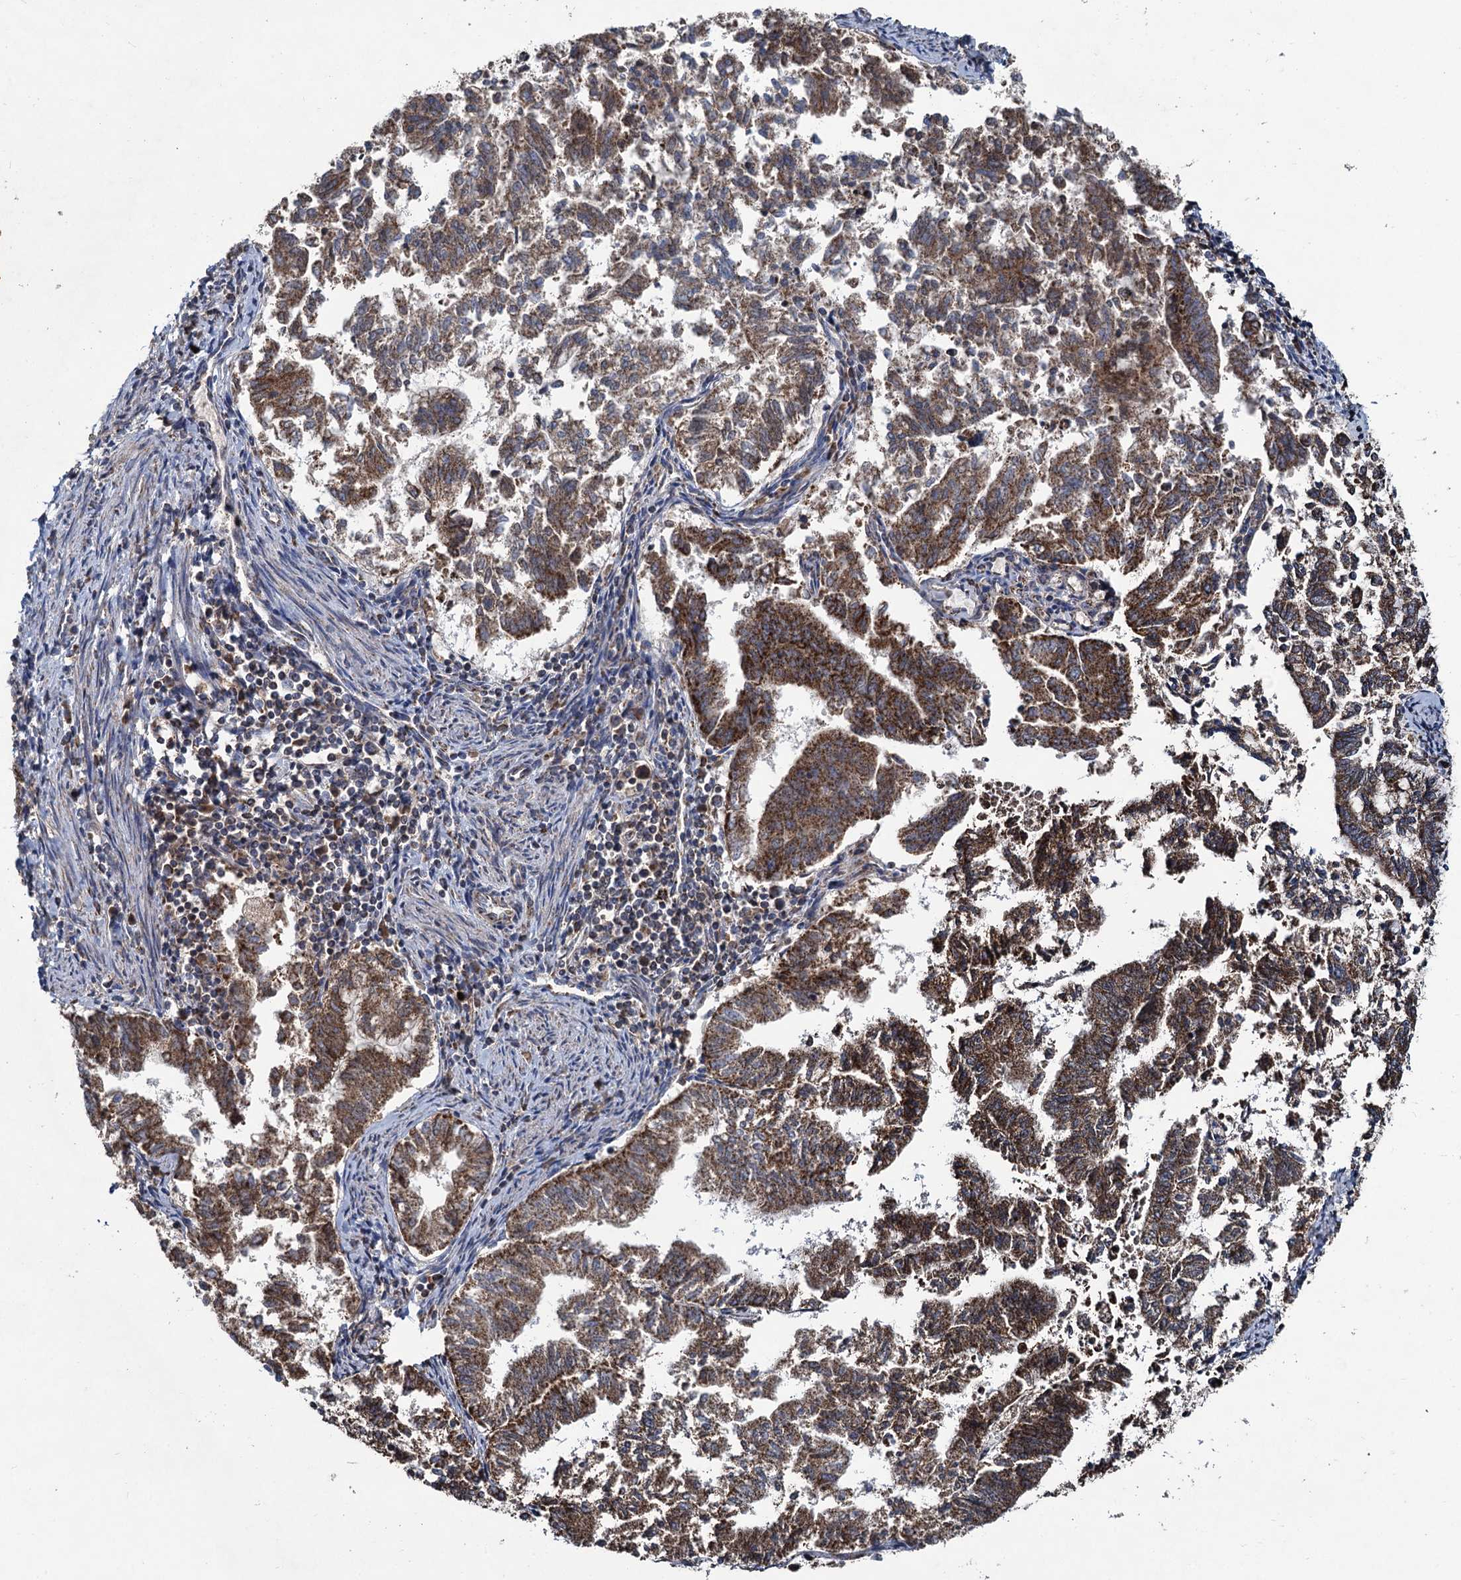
{"staining": {"intensity": "moderate", "quantity": ">75%", "location": "cytoplasmic/membranous"}, "tissue": "endometrial cancer", "cell_type": "Tumor cells", "image_type": "cancer", "snomed": [{"axis": "morphology", "description": "Adenocarcinoma, NOS"}, {"axis": "topography", "description": "Endometrium"}], "caption": "Immunohistochemical staining of endometrial adenocarcinoma shows medium levels of moderate cytoplasmic/membranous protein expression in approximately >75% of tumor cells.", "gene": "METTL4", "patient": {"sex": "female", "age": 79}}